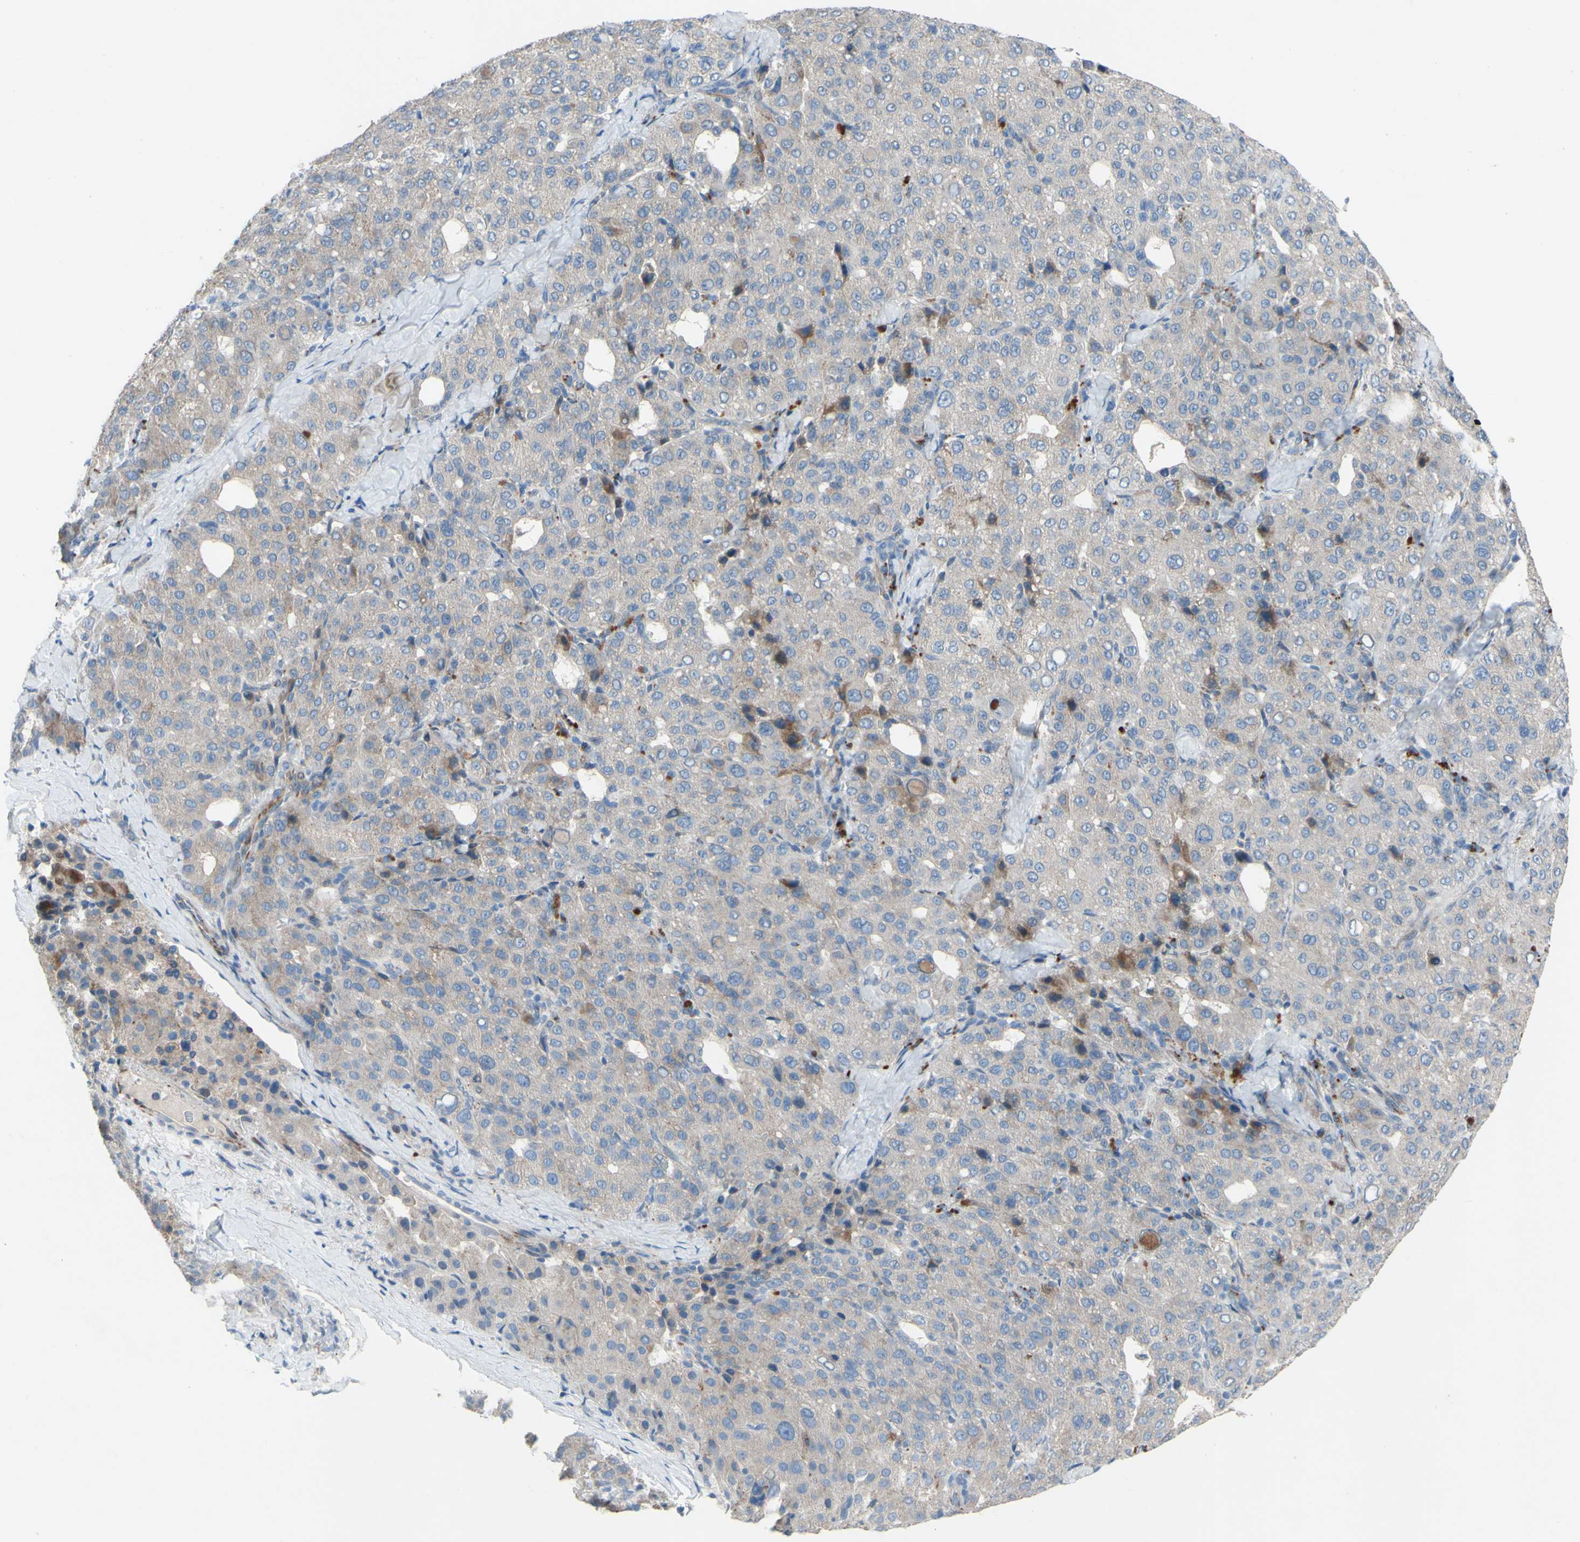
{"staining": {"intensity": "weak", "quantity": "<25%", "location": "cytoplasmic/membranous"}, "tissue": "liver cancer", "cell_type": "Tumor cells", "image_type": "cancer", "snomed": [{"axis": "morphology", "description": "Carcinoma, Hepatocellular, NOS"}, {"axis": "topography", "description": "Liver"}], "caption": "The IHC photomicrograph has no significant staining in tumor cells of hepatocellular carcinoma (liver) tissue. (Brightfield microscopy of DAB immunohistochemistry (IHC) at high magnification).", "gene": "CDCP1", "patient": {"sex": "male", "age": 65}}